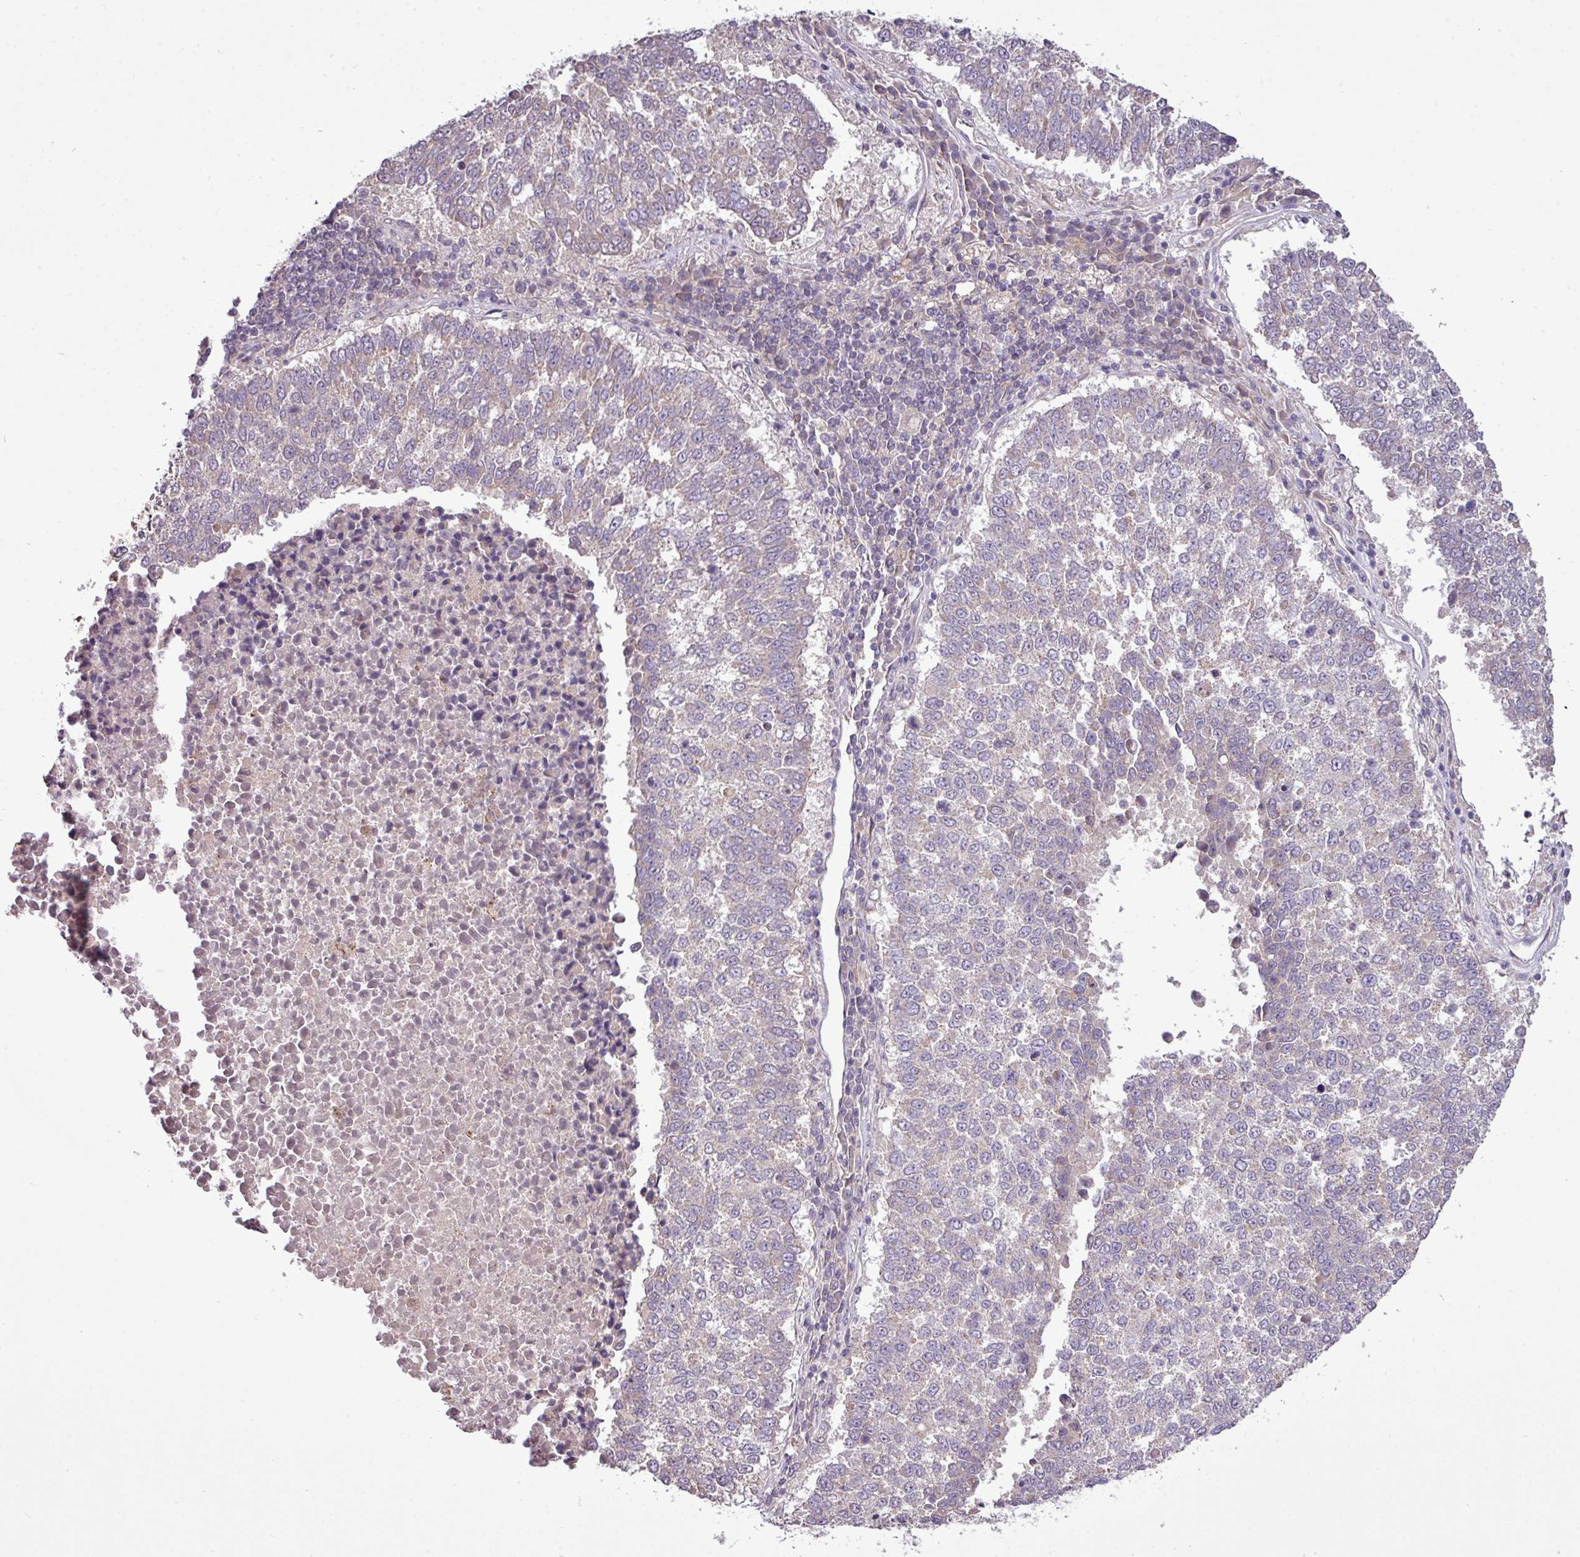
{"staining": {"intensity": "weak", "quantity": "<25%", "location": "cytoplasmic/membranous"}, "tissue": "lung cancer", "cell_type": "Tumor cells", "image_type": "cancer", "snomed": [{"axis": "morphology", "description": "Squamous cell carcinoma, NOS"}, {"axis": "topography", "description": "Lung"}], "caption": "Immunohistochemistry (IHC) micrograph of neoplastic tissue: squamous cell carcinoma (lung) stained with DAB (3,3'-diaminobenzidine) reveals no significant protein staining in tumor cells. Brightfield microscopy of immunohistochemistry (IHC) stained with DAB (3,3'-diaminobenzidine) (brown) and hematoxylin (blue), captured at high magnification.", "gene": "XIAP", "patient": {"sex": "male", "age": 73}}